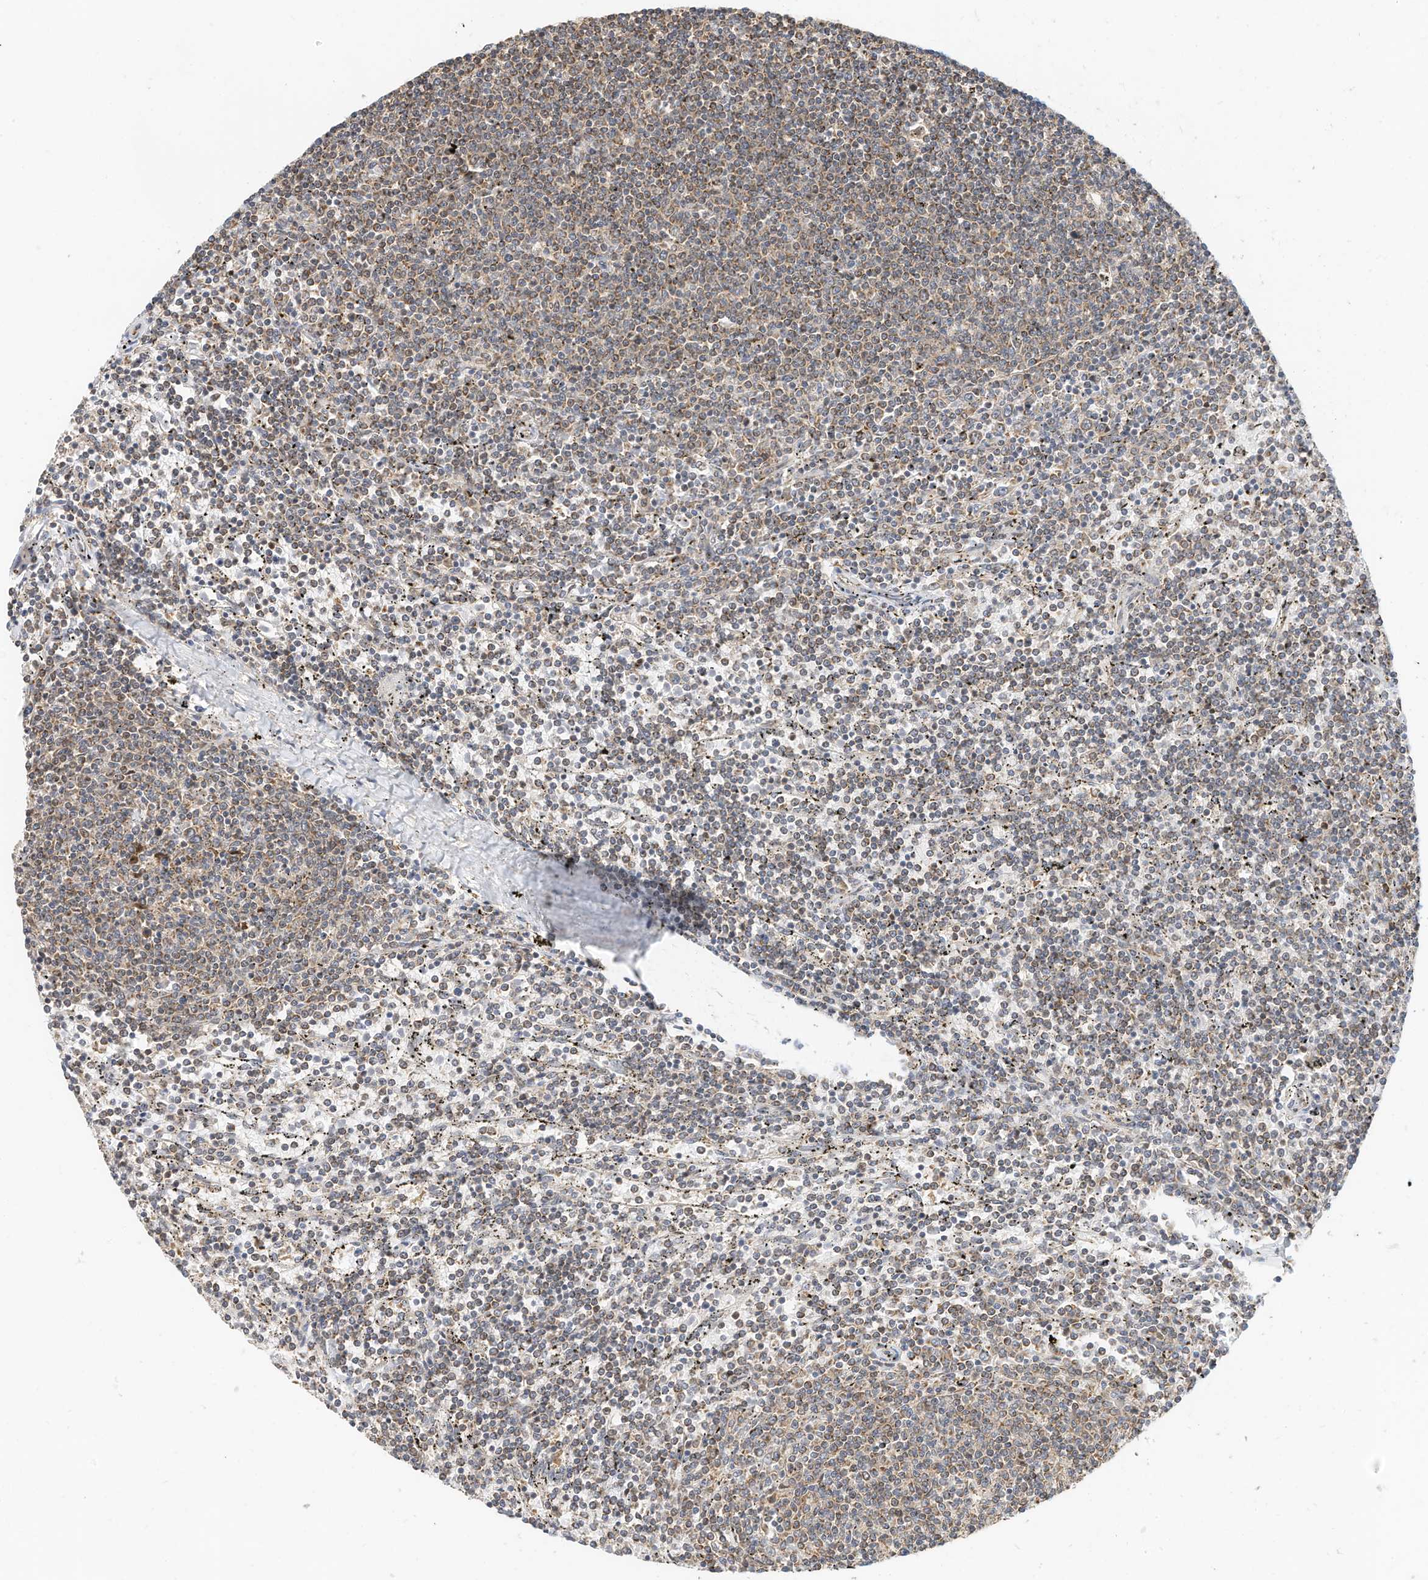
{"staining": {"intensity": "weak", "quantity": "<25%", "location": "cytoplasmic/membranous"}, "tissue": "lymphoma", "cell_type": "Tumor cells", "image_type": "cancer", "snomed": [{"axis": "morphology", "description": "Malignant lymphoma, non-Hodgkin's type, Low grade"}, {"axis": "topography", "description": "Spleen"}], "caption": "Tumor cells show no significant protein positivity in lymphoma. The staining is performed using DAB (3,3'-diaminobenzidine) brown chromogen with nuclei counter-stained in using hematoxylin.", "gene": "METTL6", "patient": {"sex": "female", "age": 50}}